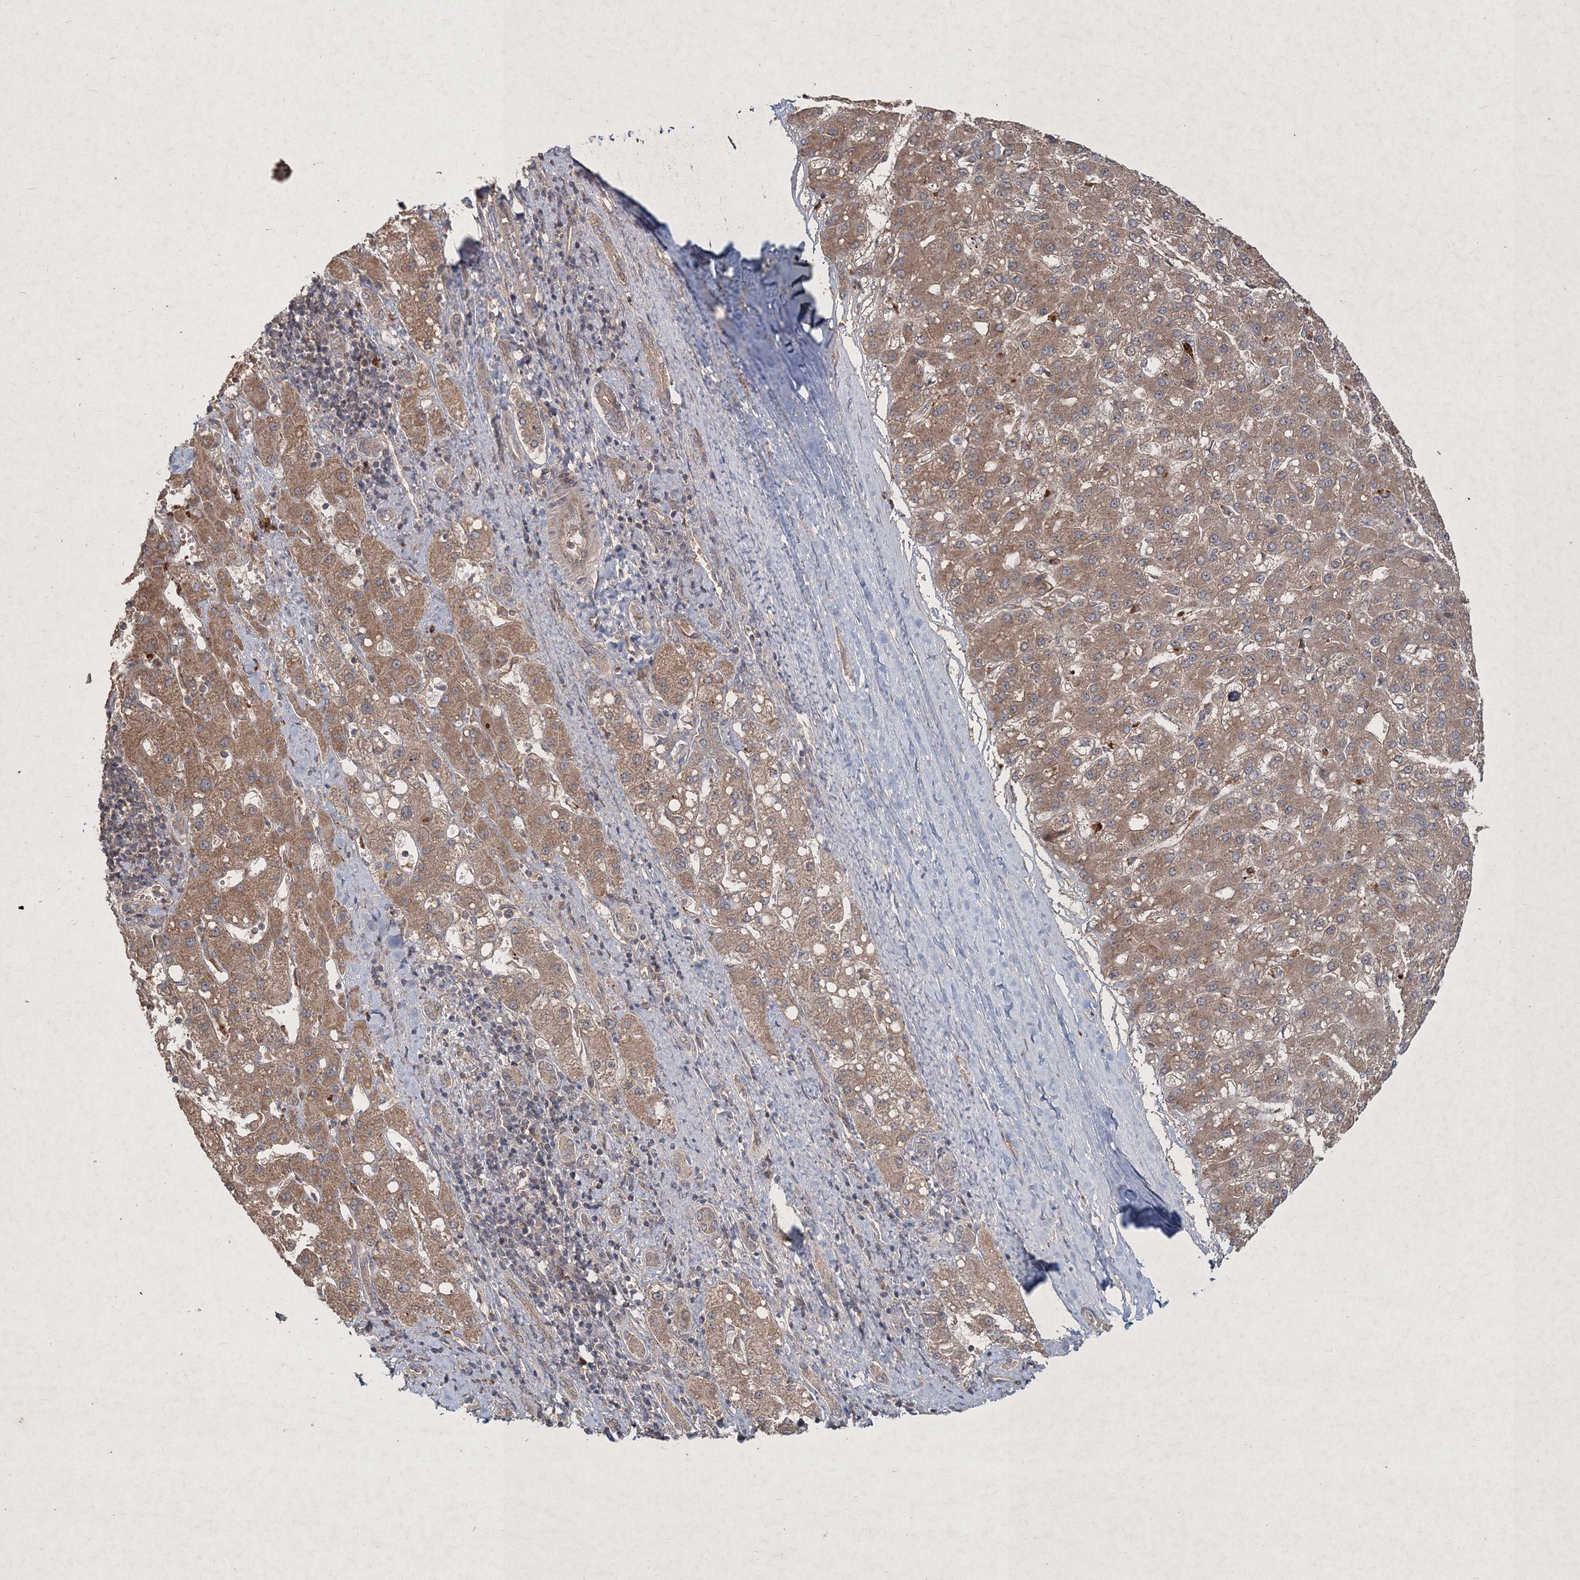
{"staining": {"intensity": "moderate", "quantity": ">75%", "location": "cytoplasmic/membranous"}, "tissue": "liver cancer", "cell_type": "Tumor cells", "image_type": "cancer", "snomed": [{"axis": "morphology", "description": "Carcinoma, Hepatocellular, NOS"}, {"axis": "topography", "description": "Liver"}], "caption": "Immunohistochemistry (IHC) of human liver cancer displays medium levels of moderate cytoplasmic/membranous staining in about >75% of tumor cells.", "gene": "SPRY1", "patient": {"sex": "male", "age": 67}}